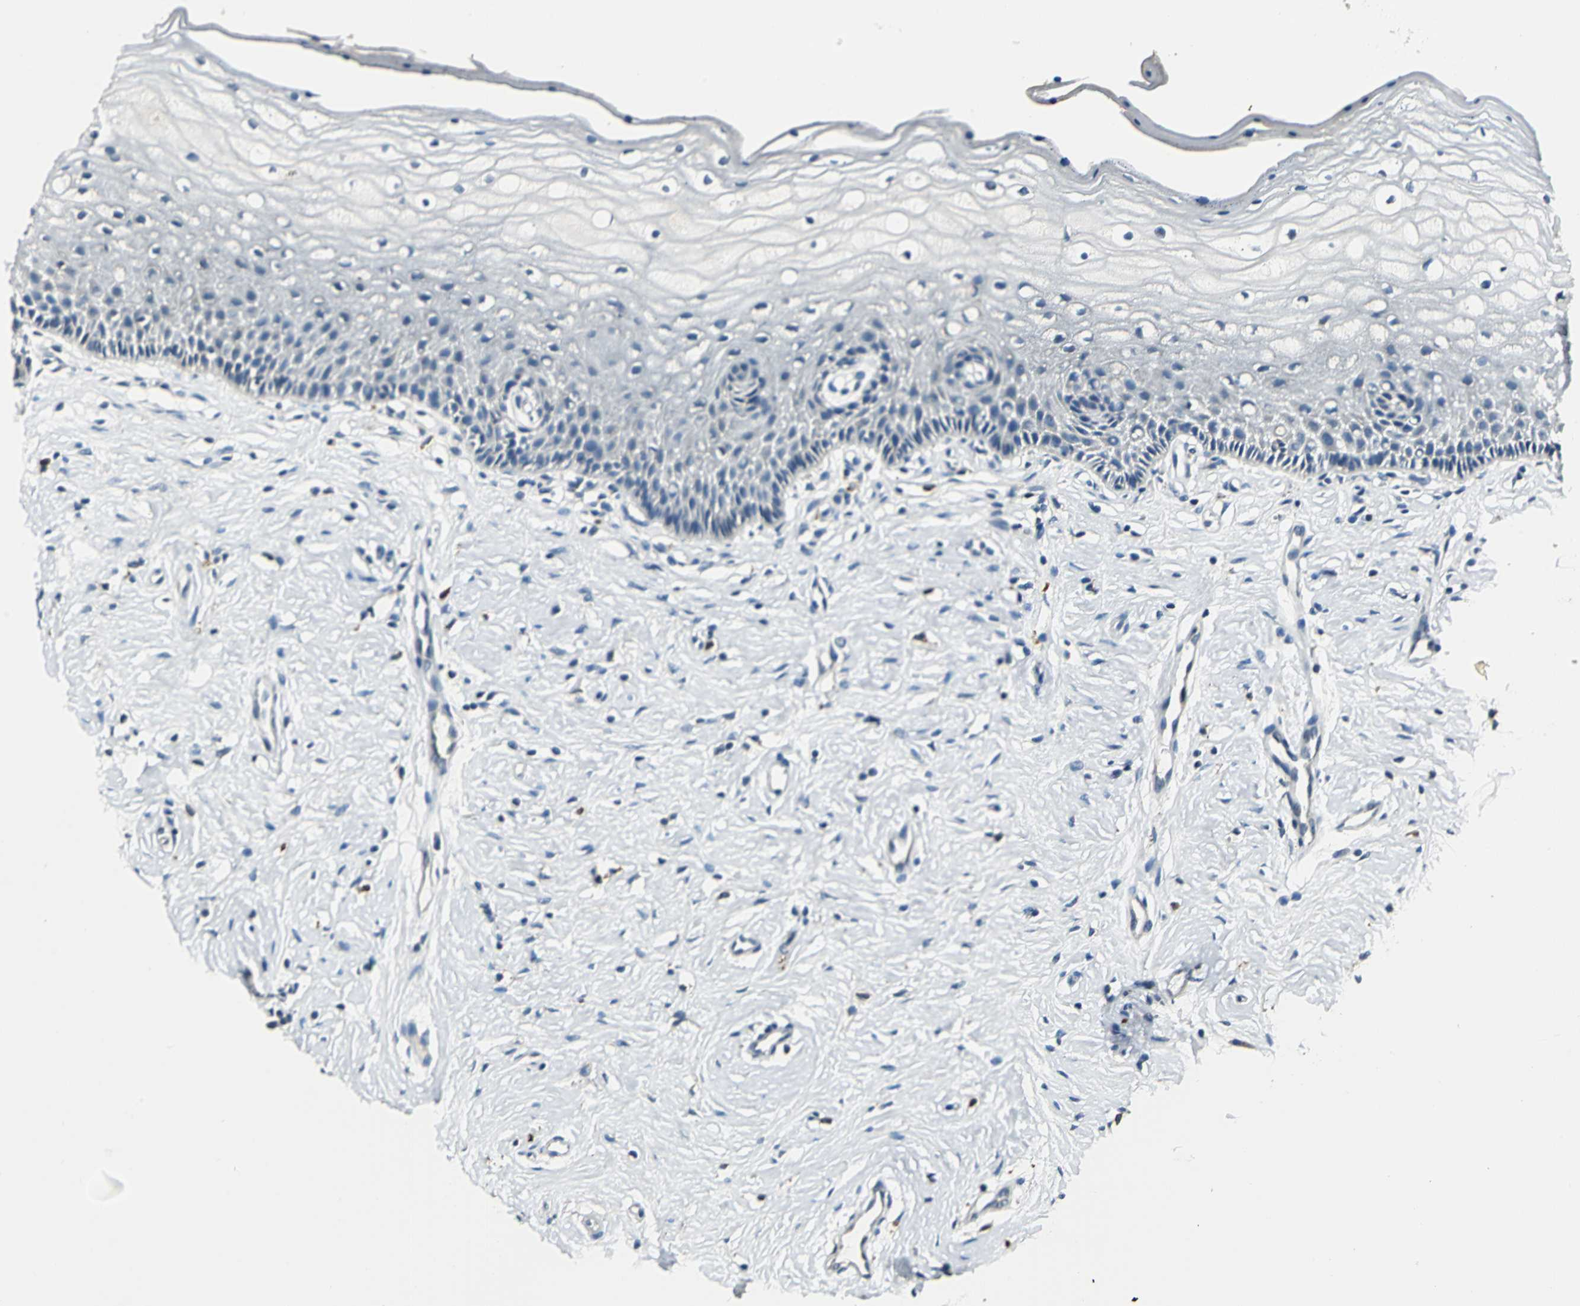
{"staining": {"intensity": "negative", "quantity": "none", "location": "none"}, "tissue": "cervix", "cell_type": "Squamous epithelial cells", "image_type": "normal", "snomed": [{"axis": "morphology", "description": "Normal tissue, NOS"}, {"axis": "topography", "description": "Cervix"}], "caption": "DAB immunohistochemical staining of benign cervix demonstrates no significant expression in squamous epithelial cells. Nuclei are stained in blue.", "gene": "NIT1", "patient": {"sex": "female", "age": 46}}